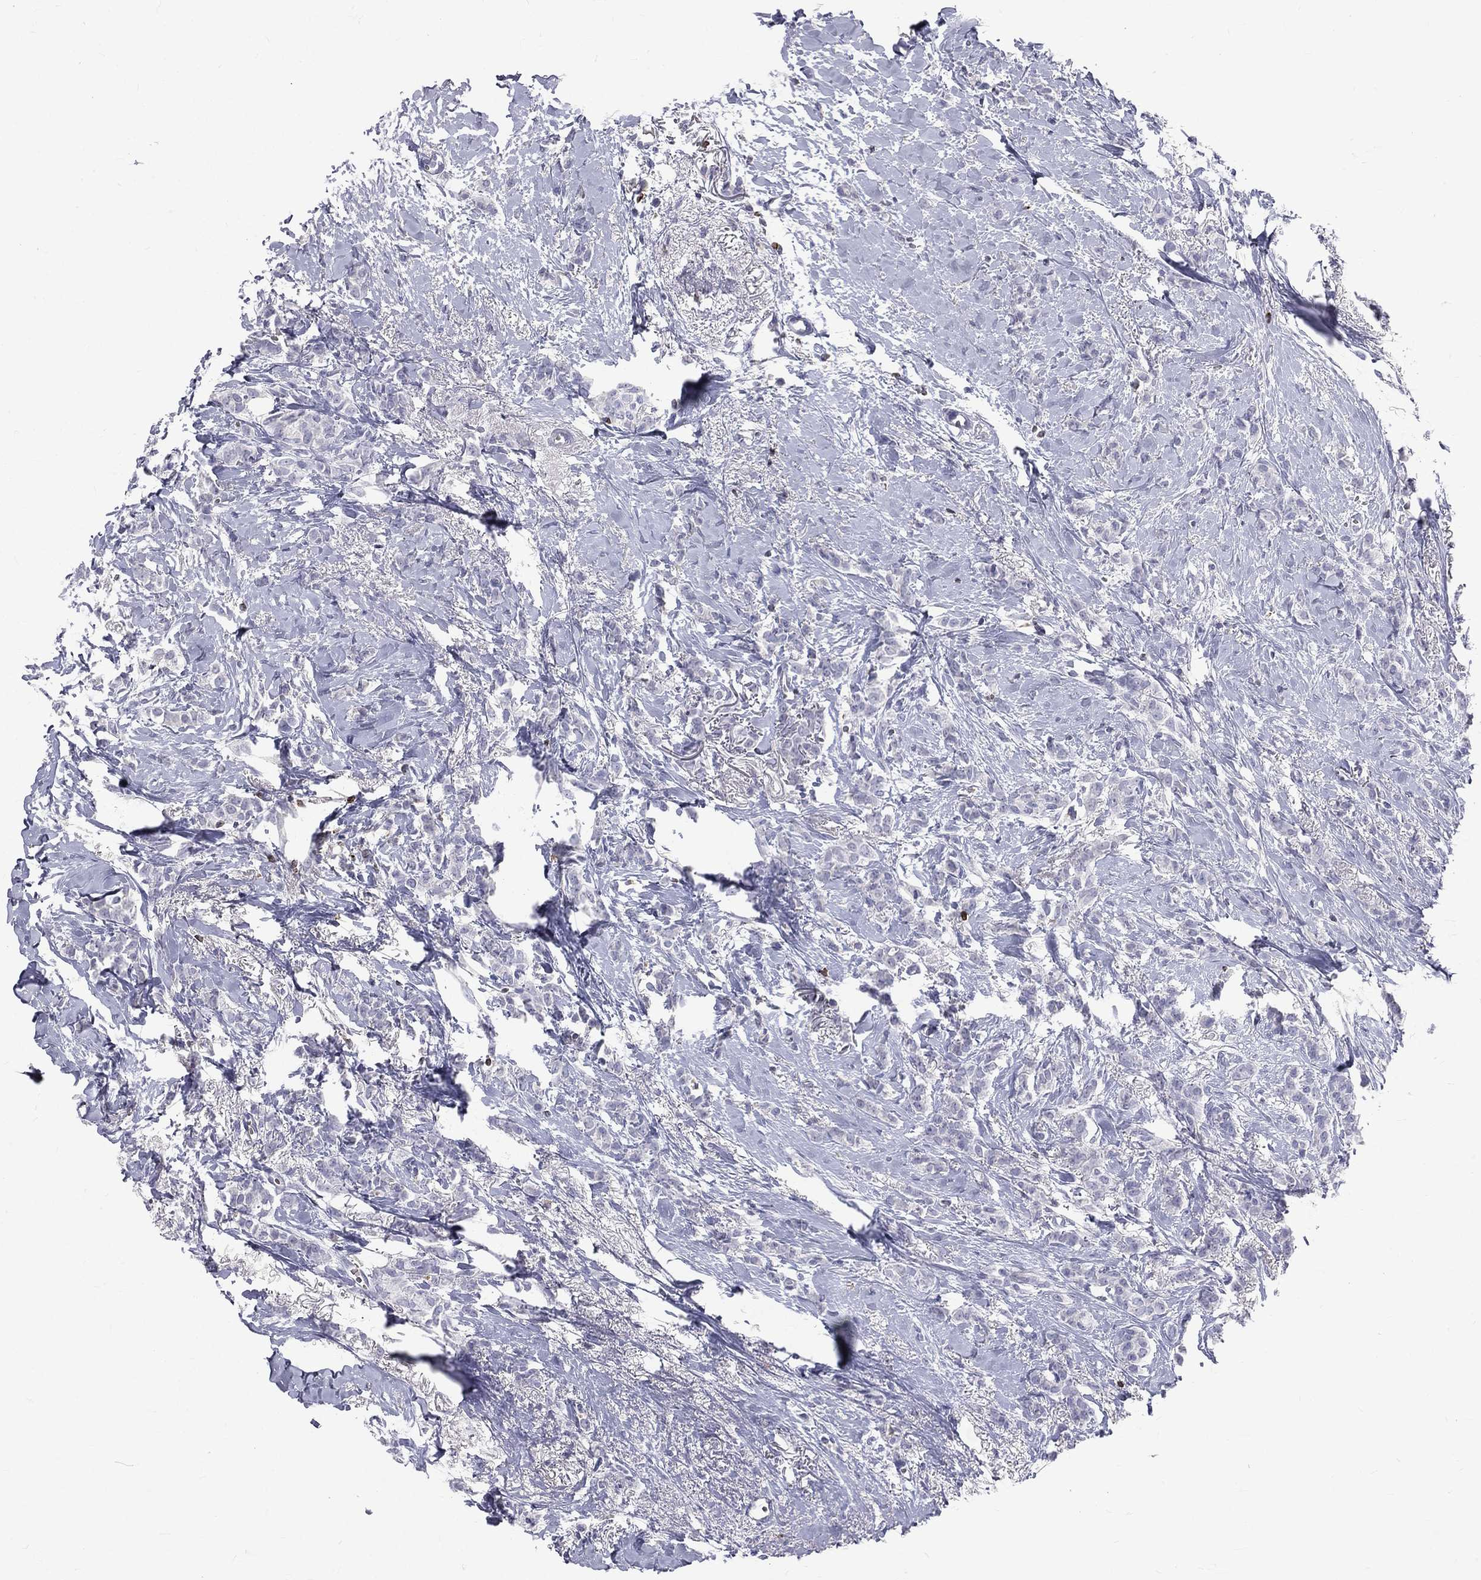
{"staining": {"intensity": "negative", "quantity": "none", "location": "none"}, "tissue": "breast cancer", "cell_type": "Tumor cells", "image_type": "cancer", "snomed": [{"axis": "morphology", "description": "Duct carcinoma"}, {"axis": "topography", "description": "Breast"}], "caption": "The histopathology image shows no significant positivity in tumor cells of breast cancer.", "gene": "CTSW", "patient": {"sex": "female", "age": 85}}